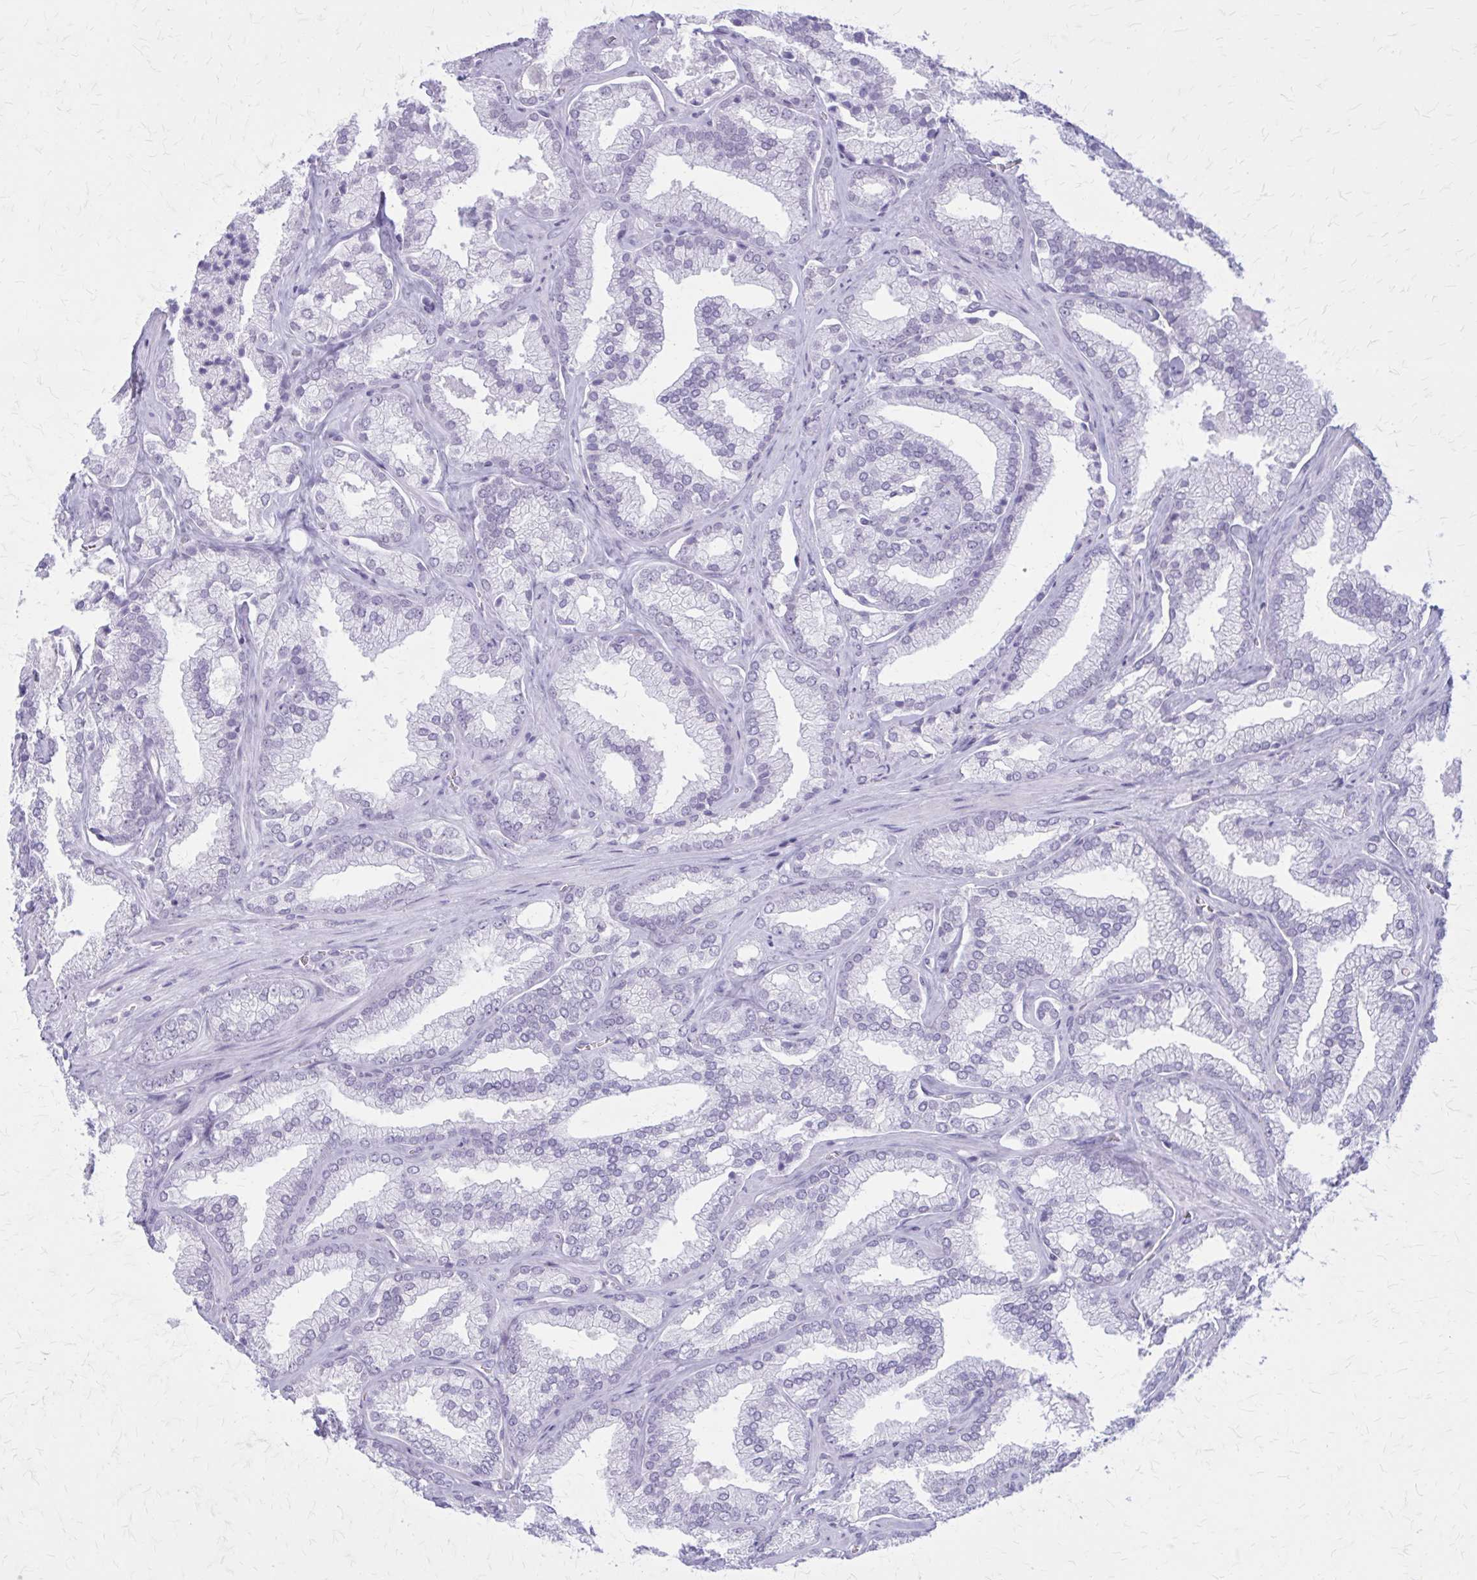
{"staining": {"intensity": "negative", "quantity": "none", "location": "none"}, "tissue": "prostate cancer", "cell_type": "Tumor cells", "image_type": "cancer", "snomed": [{"axis": "morphology", "description": "Adenocarcinoma, High grade"}, {"axis": "topography", "description": "Prostate"}], "caption": "This histopathology image is of high-grade adenocarcinoma (prostate) stained with IHC to label a protein in brown with the nuclei are counter-stained blue. There is no expression in tumor cells.", "gene": "GAD1", "patient": {"sex": "male", "age": 68}}